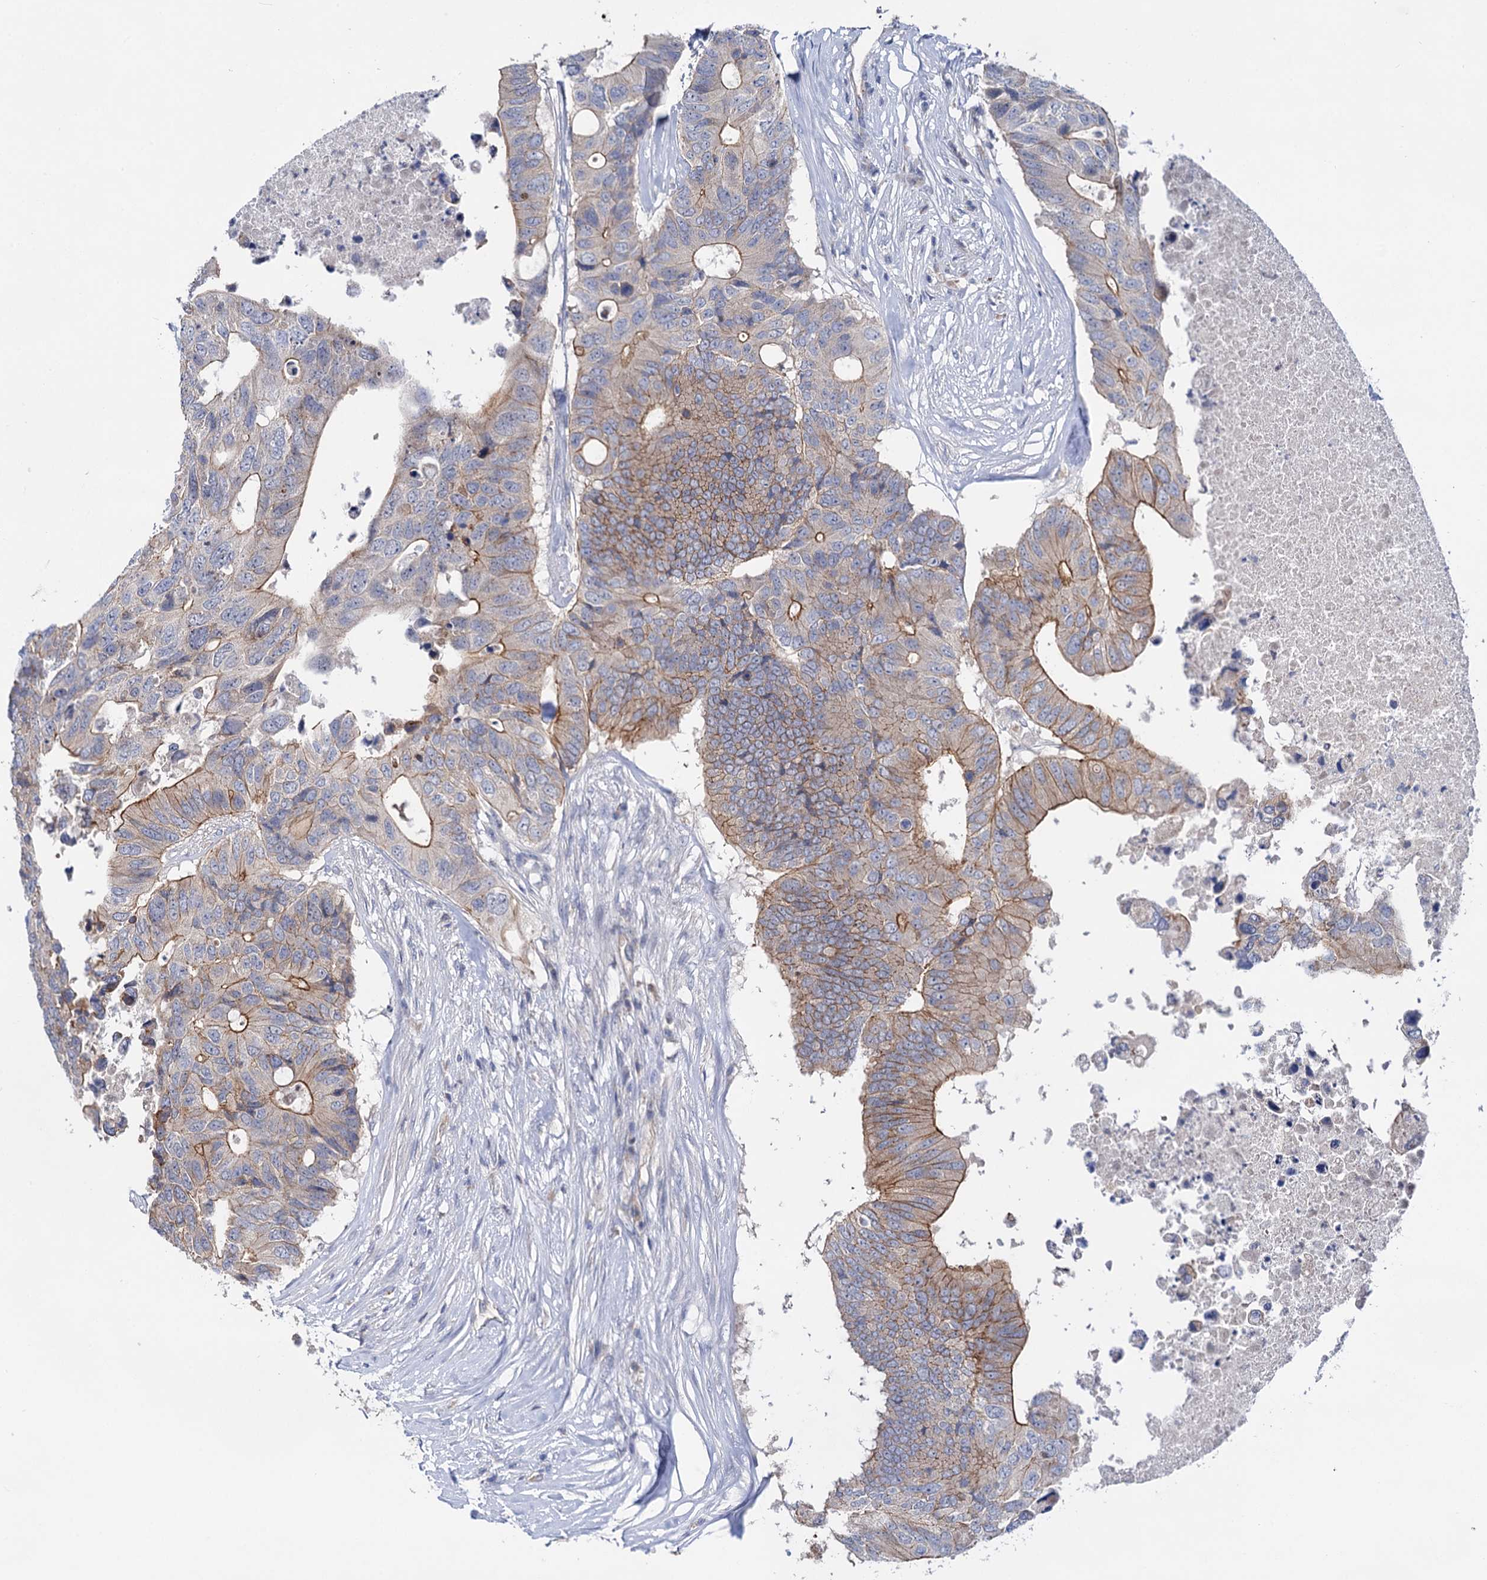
{"staining": {"intensity": "moderate", "quantity": ">75%", "location": "cytoplasmic/membranous"}, "tissue": "colorectal cancer", "cell_type": "Tumor cells", "image_type": "cancer", "snomed": [{"axis": "morphology", "description": "Adenocarcinoma, NOS"}, {"axis": "topography", "description": "Colon"}], "caption": "Adenocarcinoma (colorectal) tissue shows moderate cytoplasmic/membranous positivity in approximately >75% of tumor cells (DAB (3,3'-diaminobenzidine) = brown stain, brightfield microscopy at high magnification).", "gene": "ABLIM1", "patient": {"sex": "male", "age": 71}}